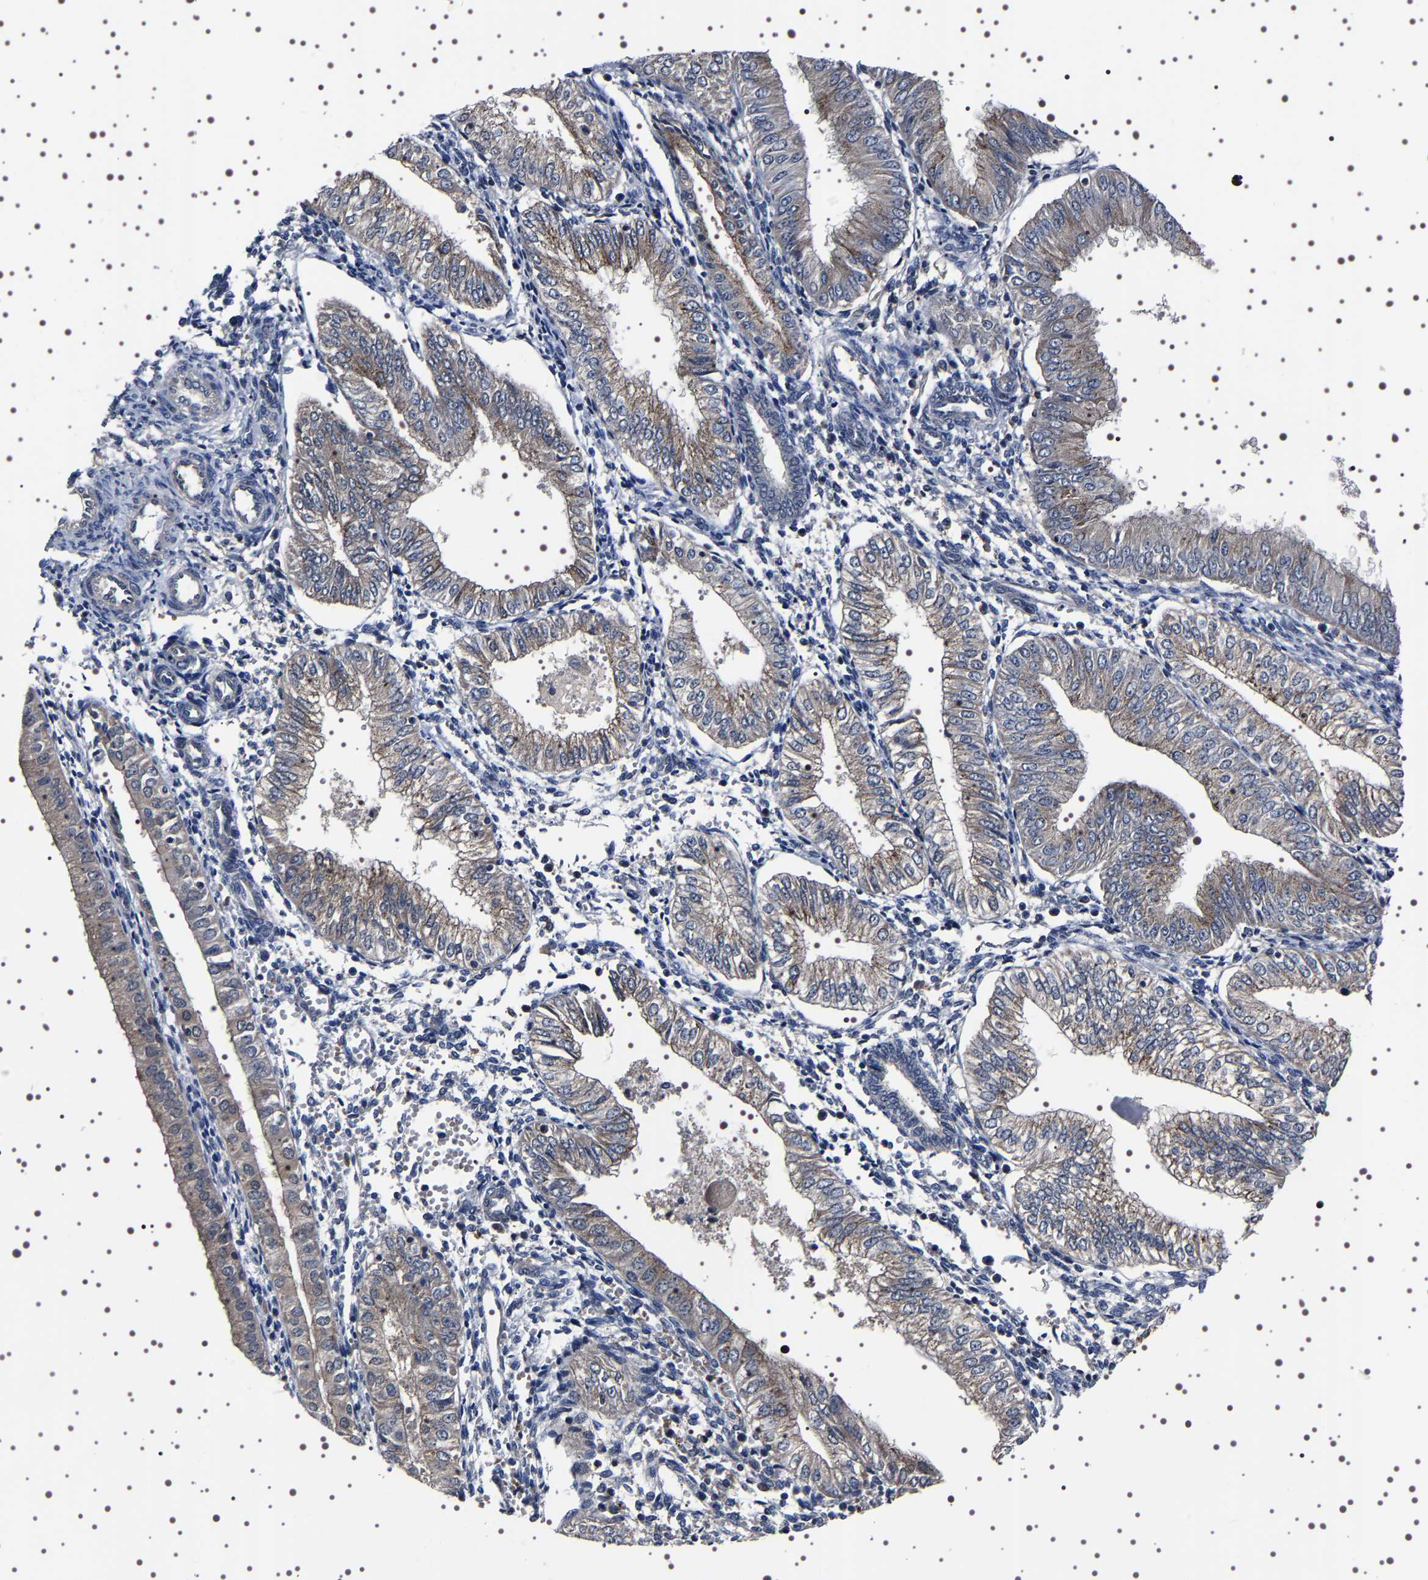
{"staining": {"intensity": "weak", "quantity": ">75%", "location": "cytoplasmic/membranous"}, "tissue": "endometrial cancer", "cell_type": "Tumor cells", "image_type": "cancer", "snomed": [{"axis": "morphology", "description": "Adenocarcinoma, NOS"}, {"axis": "topography", "description": "Endometrium"}], "caption": "Immunohistochemical staining of human endometrial adenocarcinoma demonstrates low levels of weak cytoplasmic/membranous protein positivity in approximately >75% of tumor cells.", "gene": "TARBP1", "patient": {"sex": "female", "age": 53}}